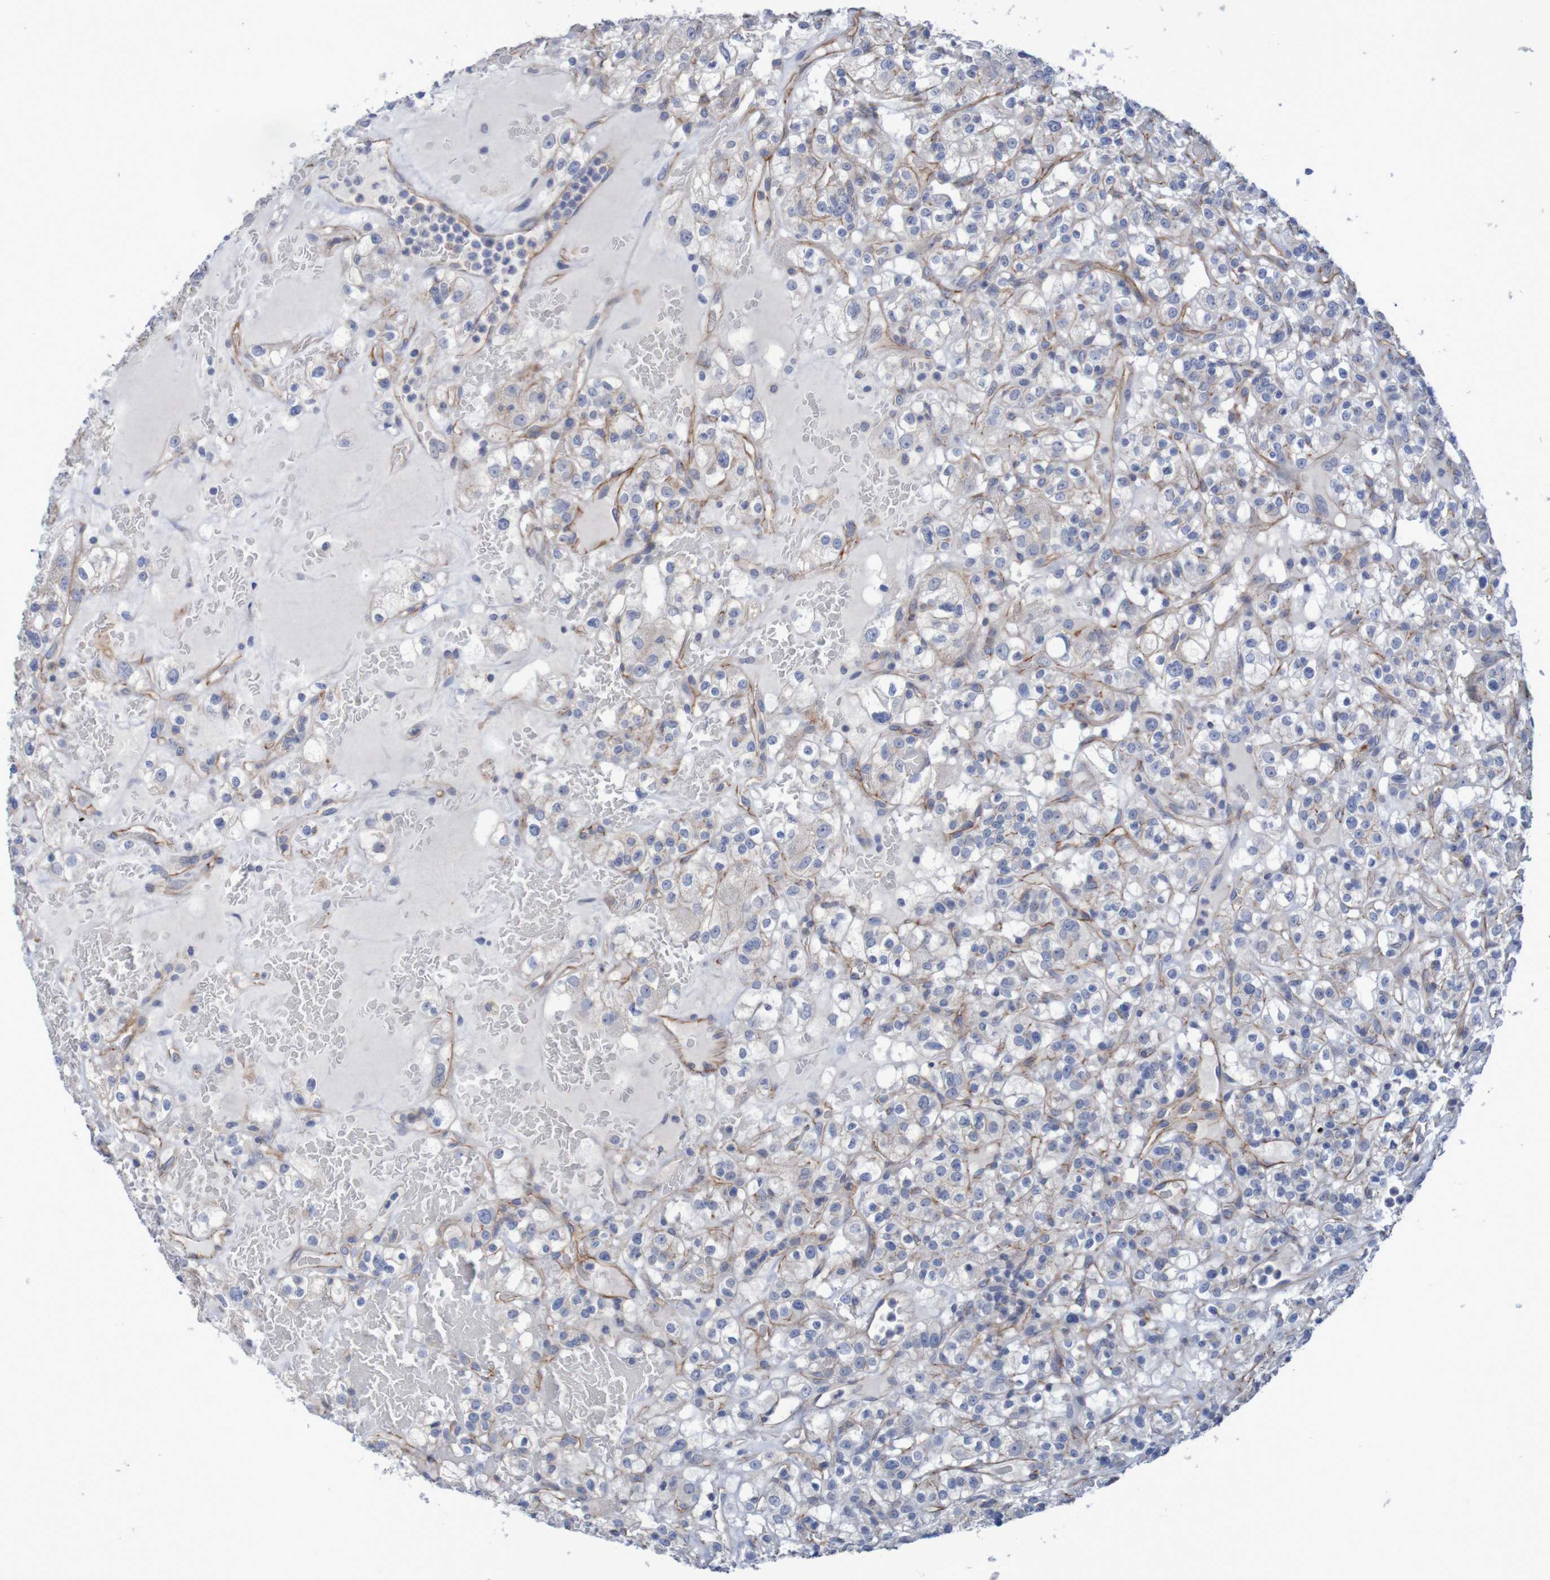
{"staining": {"intensity": "negative", "quantity": "none", "location": "none"}, "tissue": "renal cancer", "cell_type": "Tumor cells", "image_type": "cancer", "snomed": [{"axis": "morphology", "description": "Normal tissue, NOS"}, {"axis": "morphology", "description": "Adenocarcinoma, NOS"}, {"axis": "topography", "description": "Kidney"}], "caption": "This histopathology image is of adenocarcinoma (renal) stained with immunohistochemistry to label a protein in brown with the nuclei are counter-stained blue. There is no positivity in tumor cells.", "gene": "NECTIN2", "patient": {"sex": "female", "age": 72}}